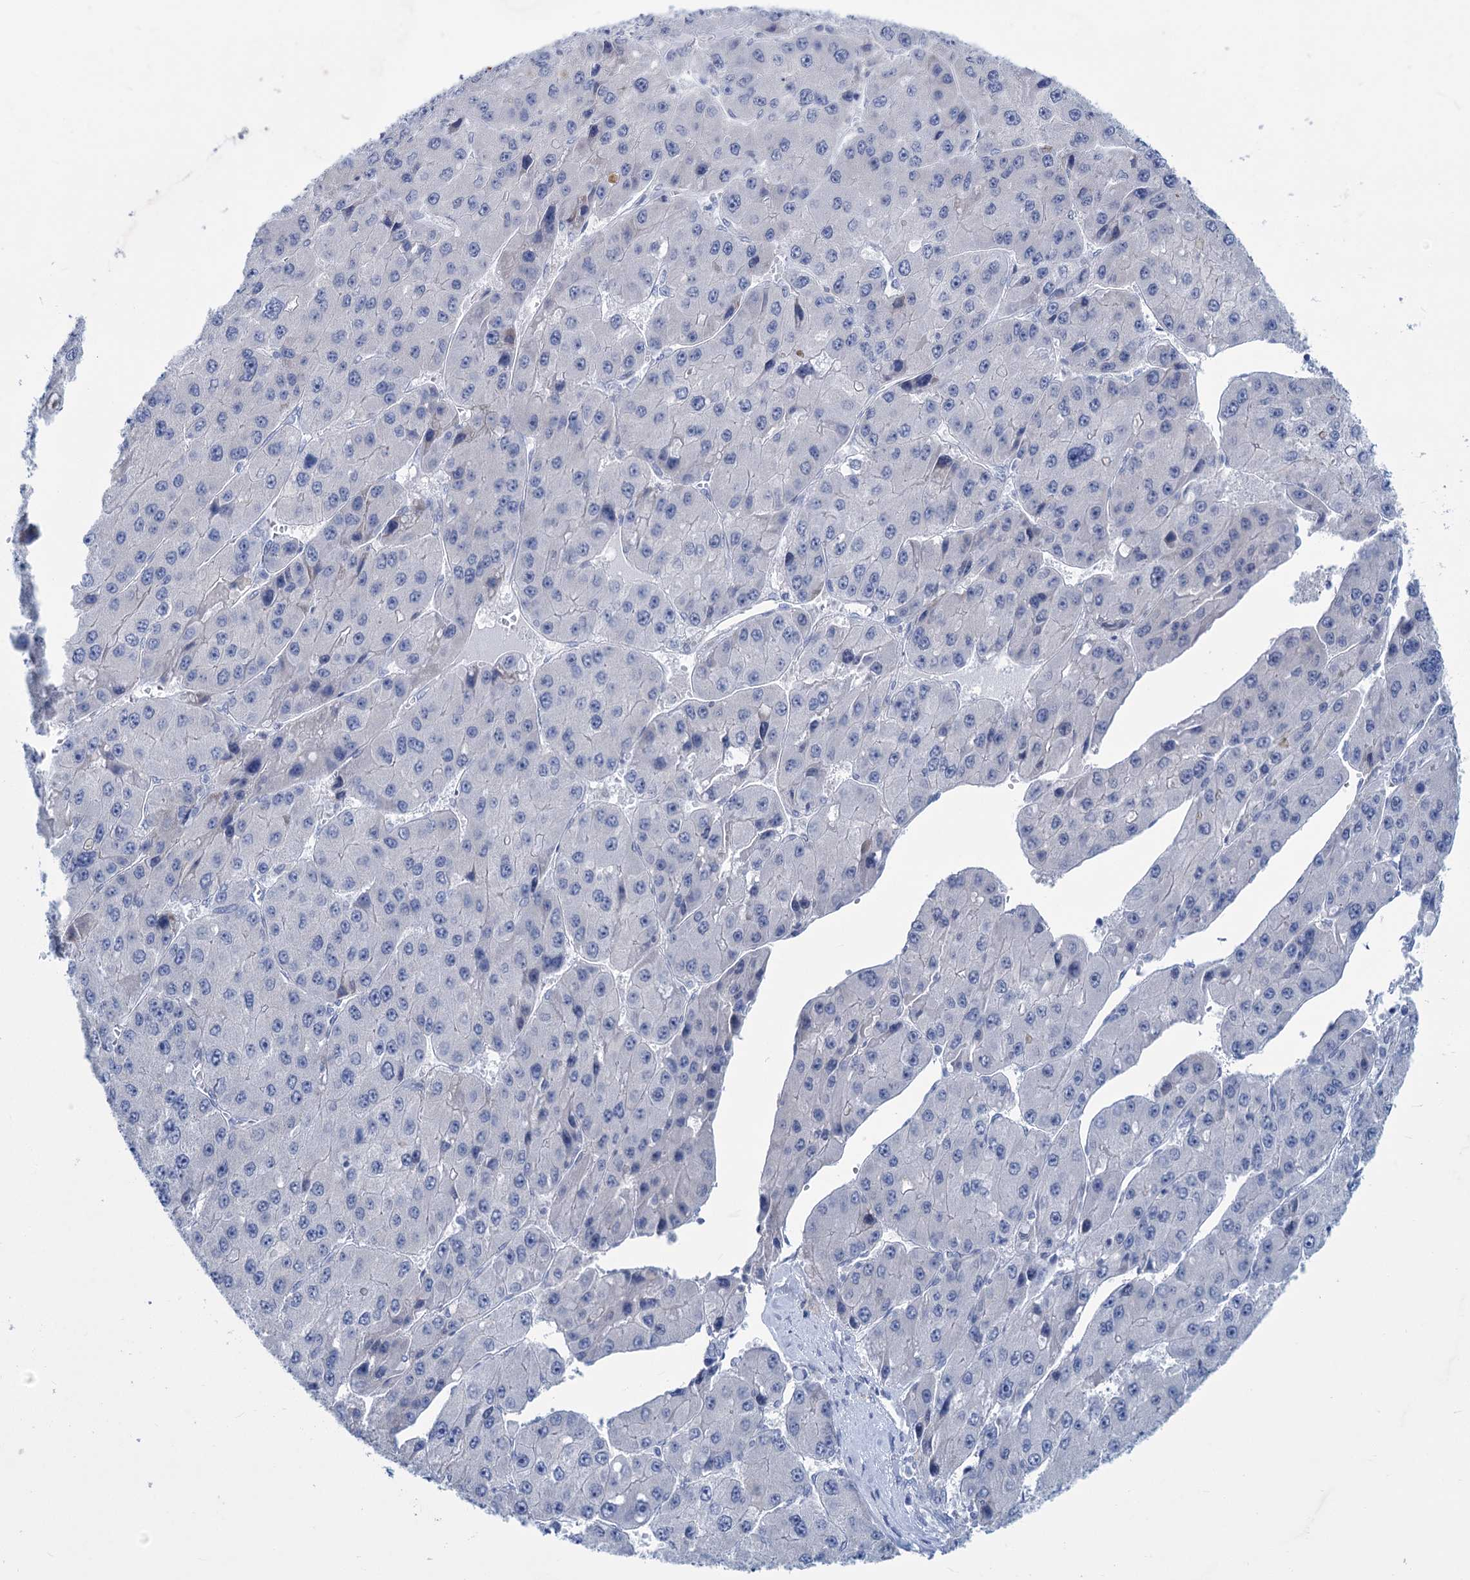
{"staining": {"intensity": "negative", "quantity": "none", "location": "none"}, "tissue": "liver cancer", "cell_type": "Tumor cells", "image_type": "cancer", "snomed": [{"axis": "morphology", "description": "Carcinoma, Hepatocellular, NOS"}, {"axis": "topography", "description": "Liver"}], "caption": "Immunohistochemistry (IHC) of human hepatocellular carcinoma (liver) shows no expression in tumor cells.", "gene": "NEU3", "patient": {"sex": "female", "age": 73}}